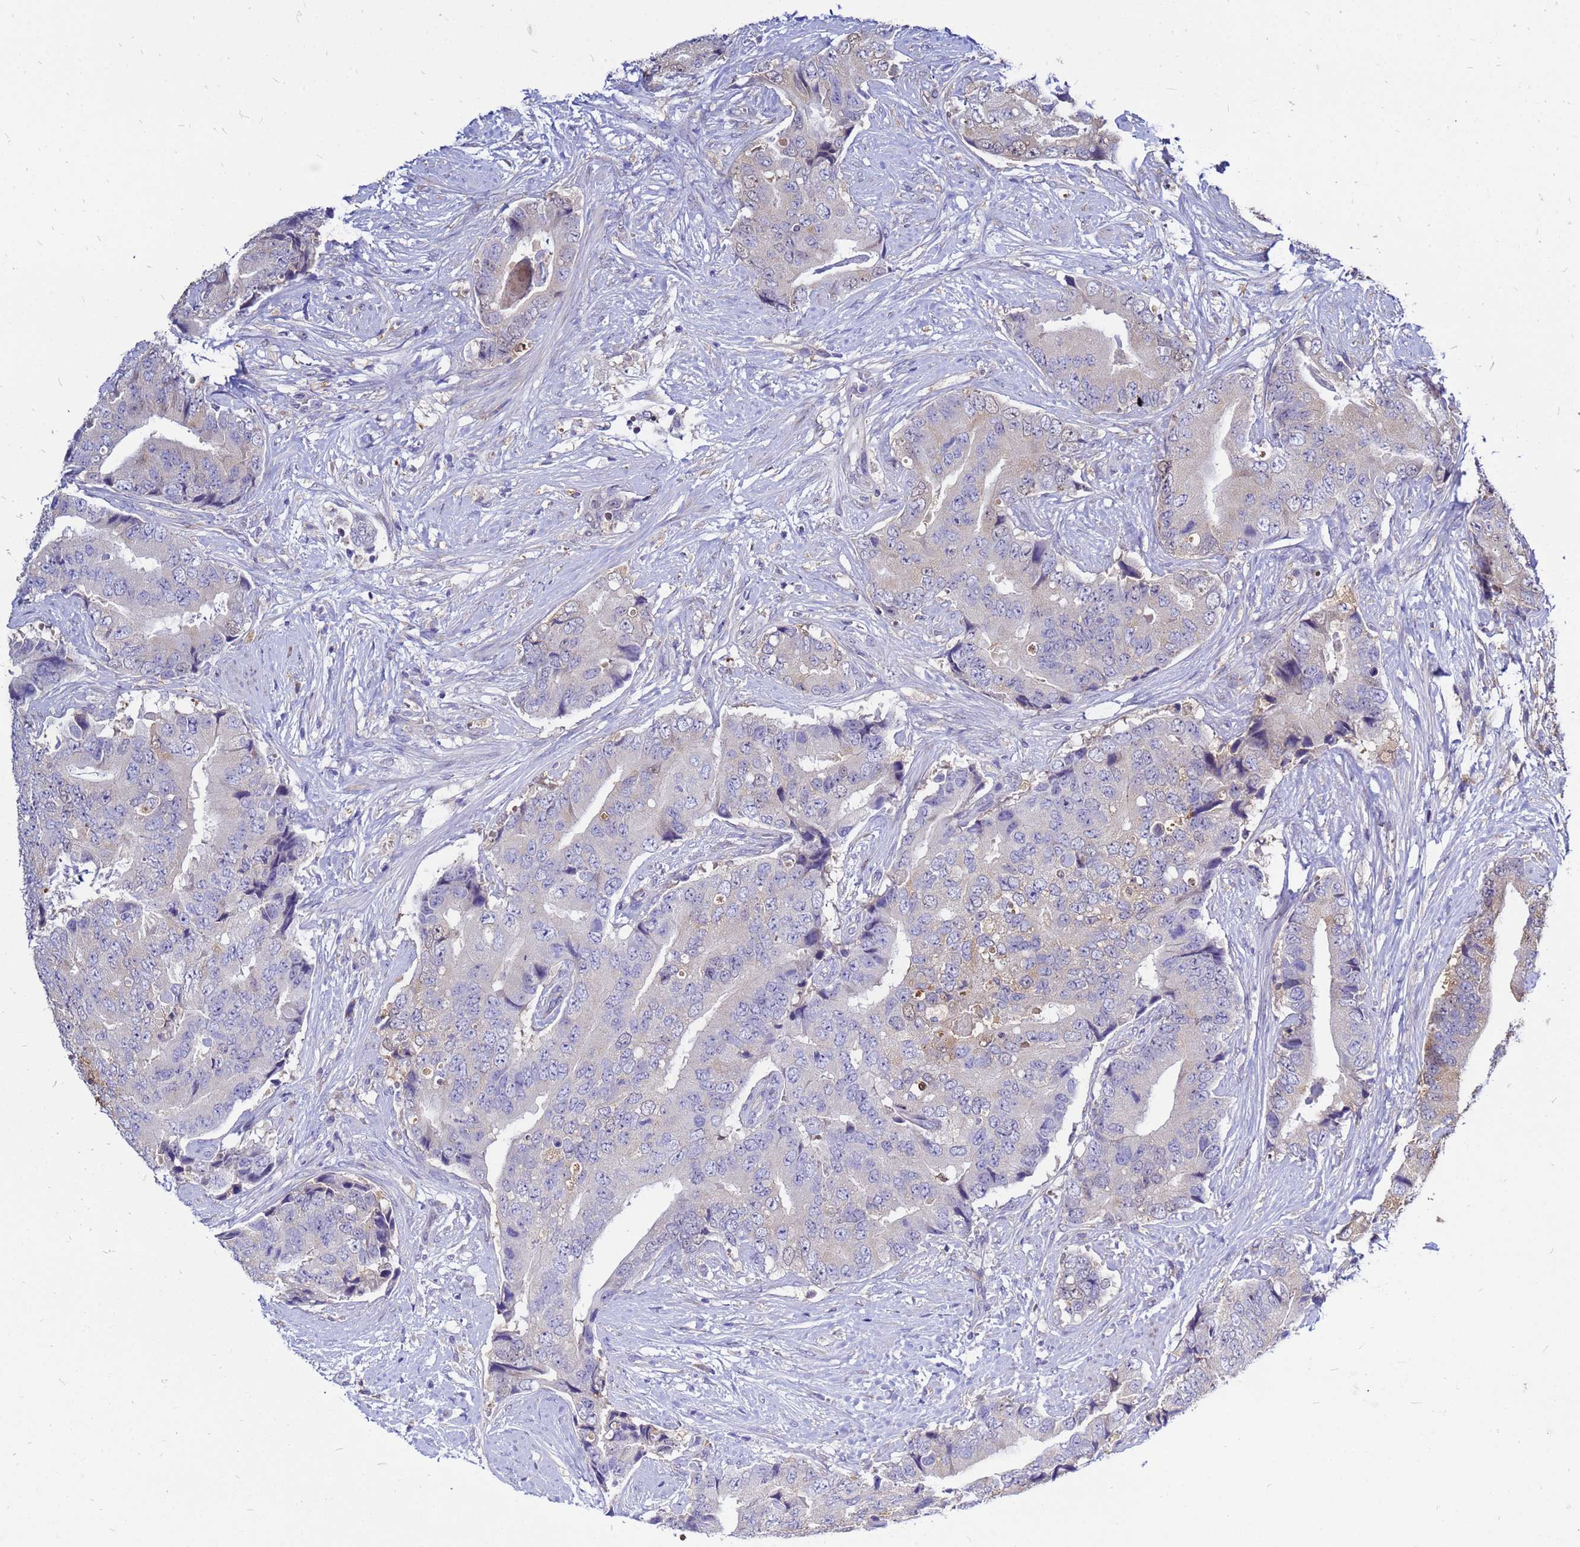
{"staining": {"intensity": "weak", "quantity": "<25%", "location": "cytoplasmic/membranous"}, "tissue": "prostate cancer", "cell_type": "Tumor cells", "image_type": "cancer", "snomed": [{"axis": "morphology", "description": "Adenocarcinoma, High grade"}, {"axis": "topography", "description": "Prostate"}], "caption": "Tumor cells are negative for protein expression in human adenocarcinoma (high-grade) (prostate). (DAB immunohistochemistry visualized using brightfield microscopy, high magnification).", "gene": "MOB2", "patient": {"sex": "male", "age": 70}}